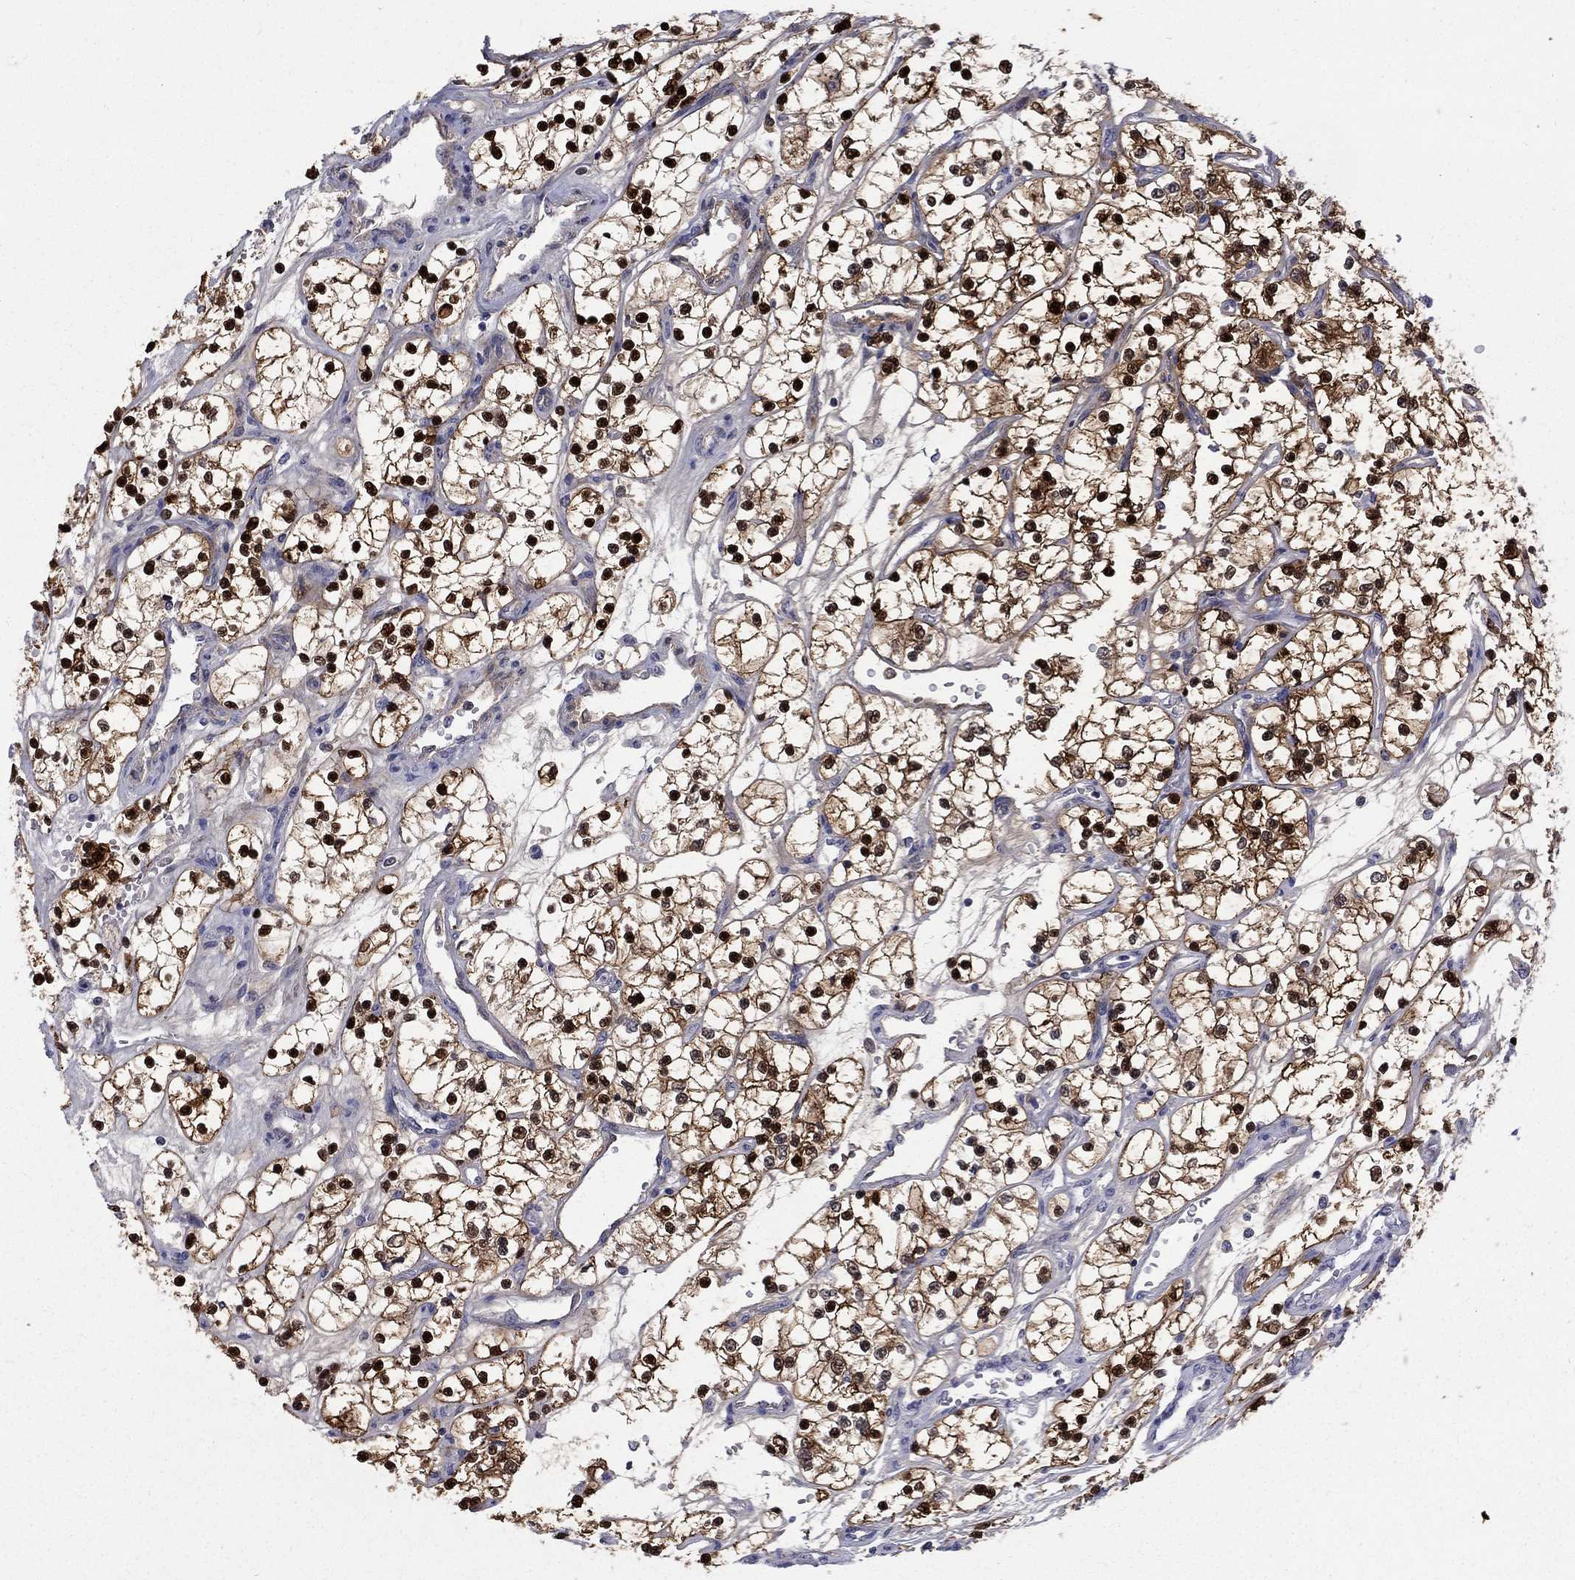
{"staining": {"intensity": "strong", "quantity": ">75%", "location": "cytoplasmic/membranous,nuclear"}, "tissue": "renal cancer", "cell_type": "Tumor cells", "image_type": "cancer", "snomed": [{"axis": "morphology", "description": "Adenocarcinoma, NOS"}, {"axis": "topography", "description": "Kidney"}], "caption": "A brown stain labels strong cytoplasmic/membranous and nuclear staining of a protein in human adenocarcinoma (renal) tumor cells.", "gene": "HKDC1", "patient": {"sex": "female", "age": 69}}